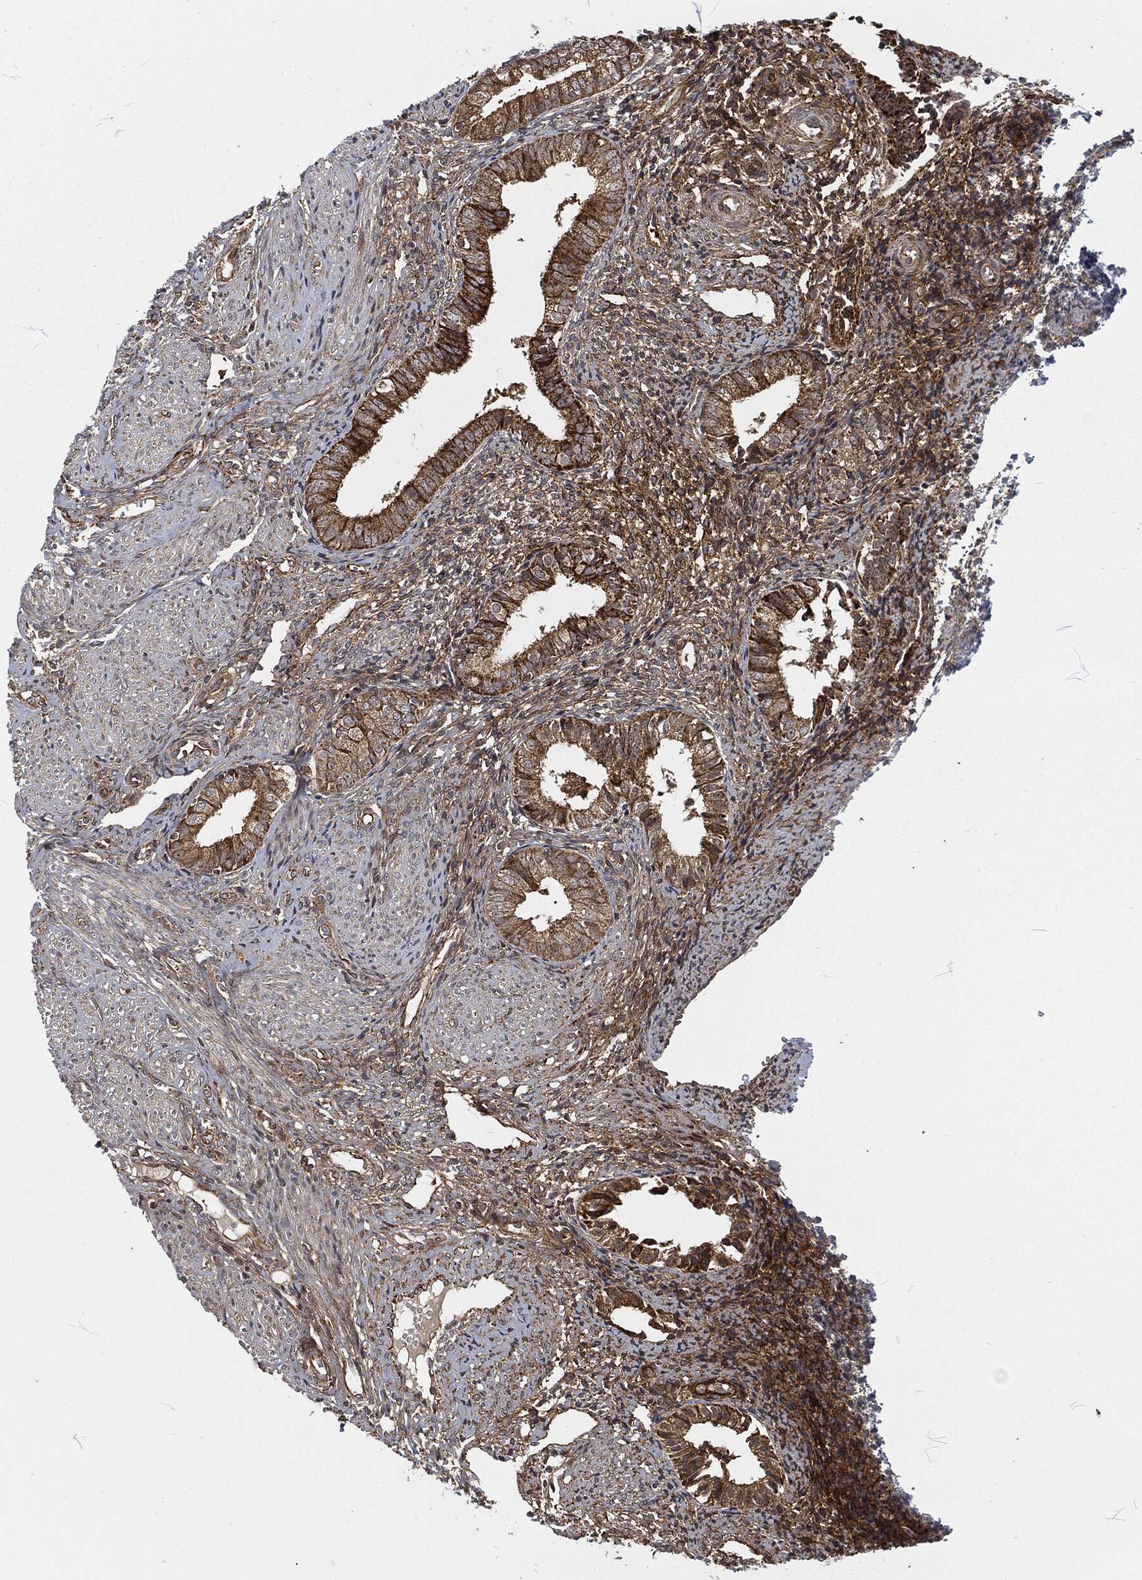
{"staining": {"intensity": "strong", "quantity": "25%-75%", "location": "cytoplasmic/membranous"}, "tissue": "endometrium", "cell_type": "Cells in endometrial stroma", "image_type": "normal", "snomed": [{"axis": "morphology", "description": "Normal tissue, NOS"}, {"axis": "topography", "description": "Endometrium"}], "caption": "Endometrium stained with a brown dye shows strong cytoplasmic/membranous positive positivity in about 25%-75% of cells in endometrial stroma.", "gene": "RFTN1", "patient": {"sex": "female", "age": 47}}